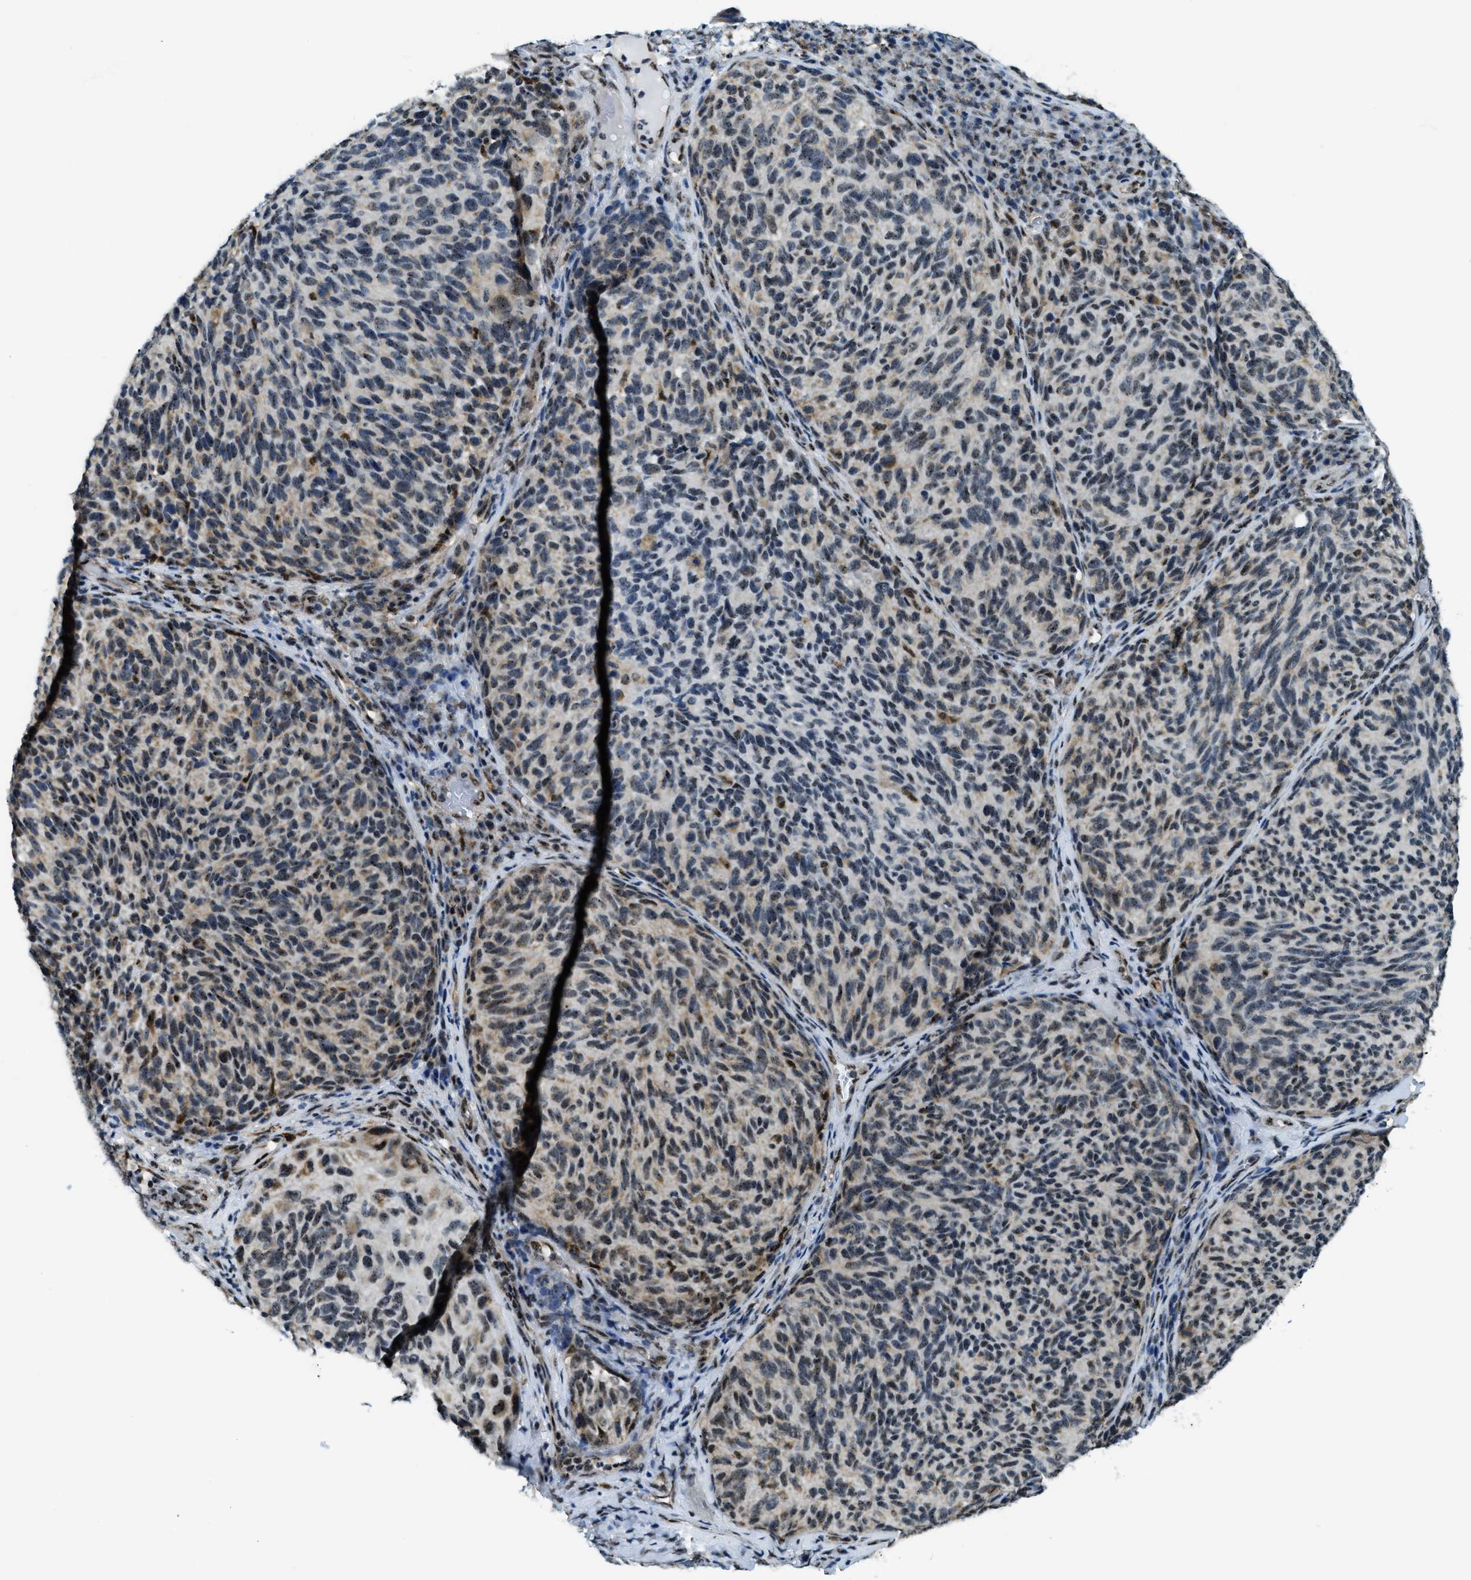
{"staining": {"intensity": "moderate", "quantity": "25%-75%", "location": "cytoplasmic/membranous,nuclear"}, "tissue": "melanoma", "cell_type": "Tumor cells", "image_type": "cancer", "snomed": [{"axis": "morphology", "description": "Malignant melanoma, NOS"}, {"axis": "topography", "description": "Skin"}], "caption": "Moderate cytoplasmic/membranous and nuclear protein positivity is appreciated in approximately 25%-75% of tumor cells in malignant melanoma.", "gene": "SP100", "patient": {"sex": "female", "age": 73}}